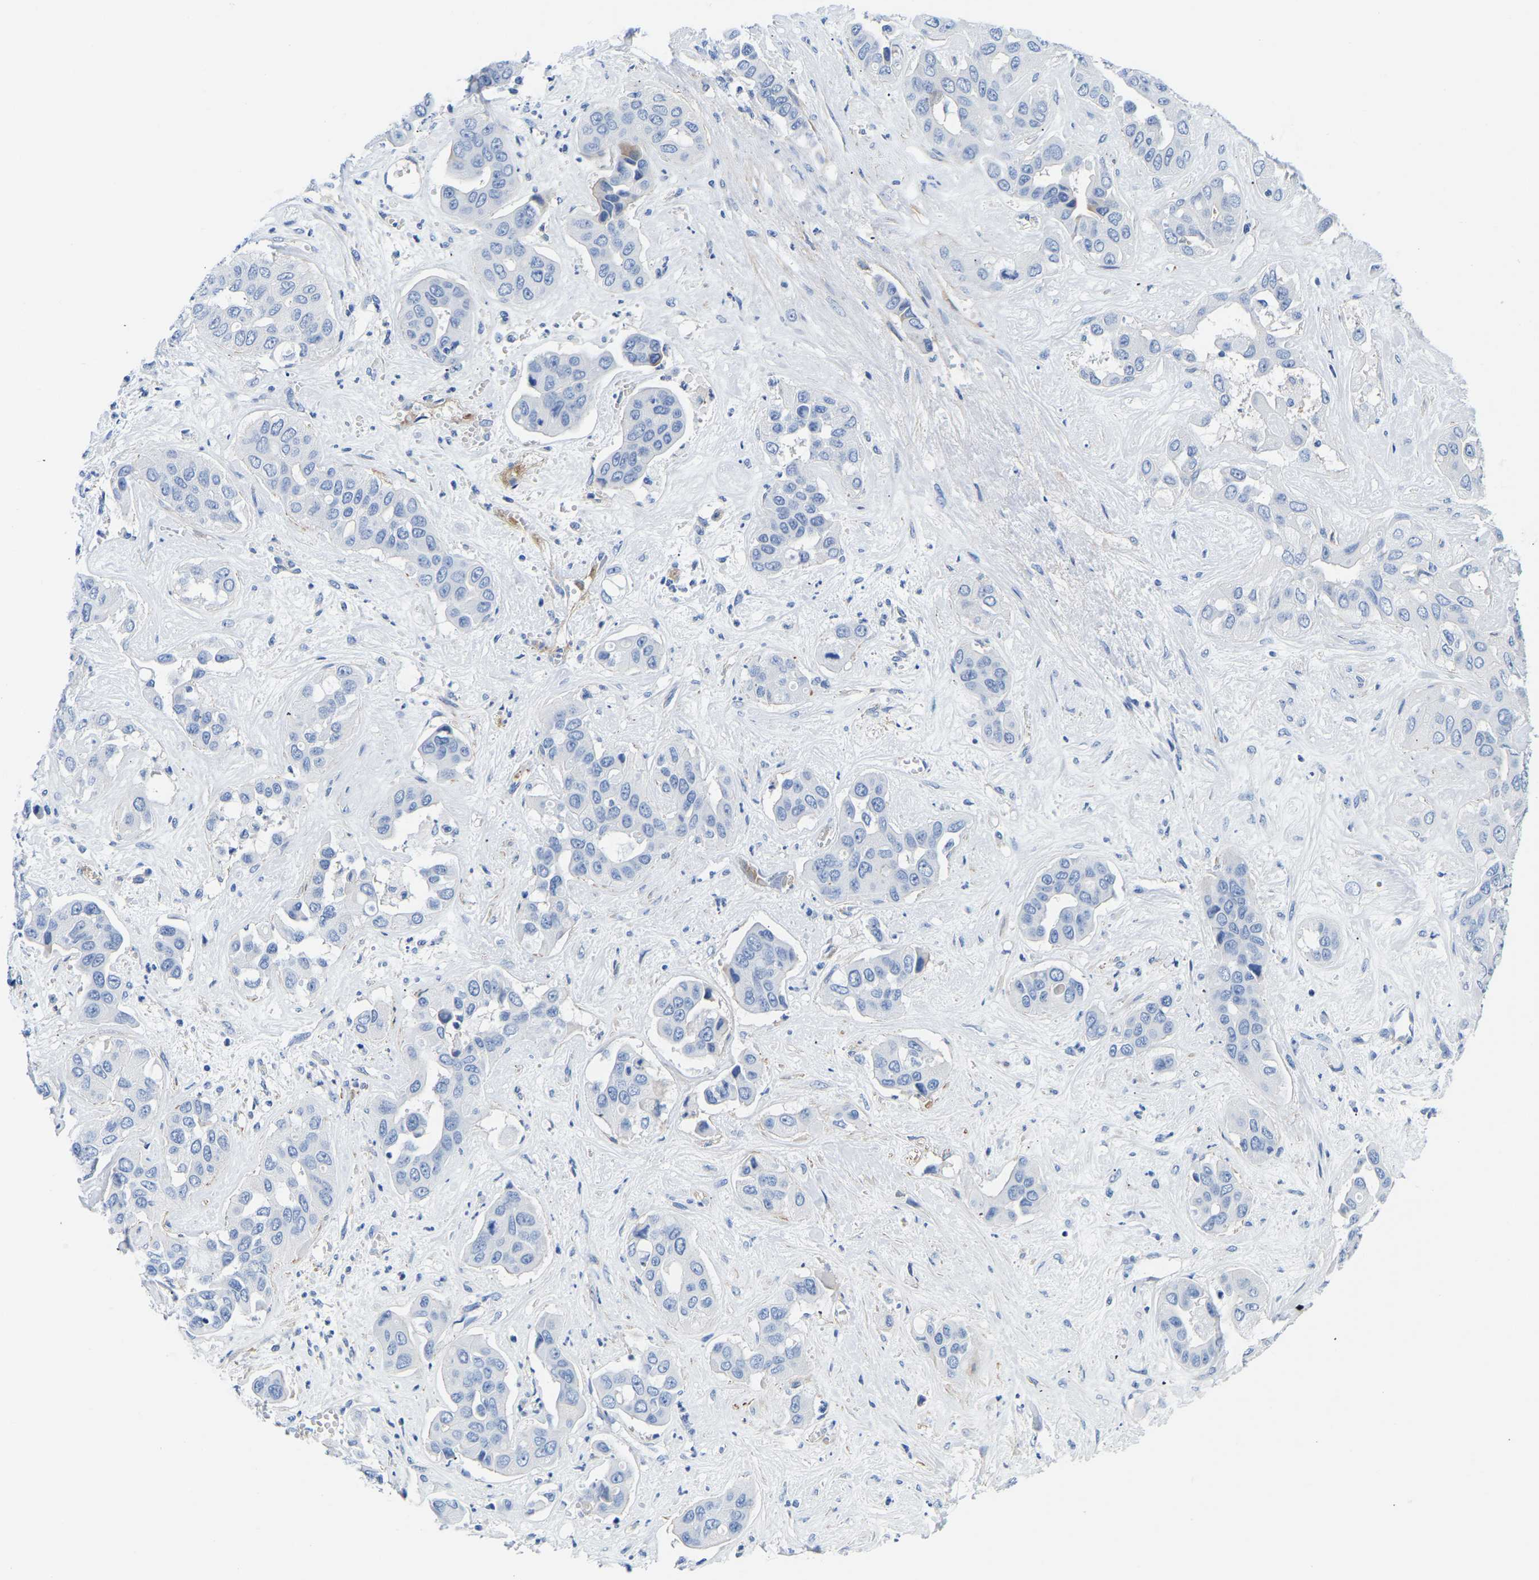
{"staining": {"intensity": "negative", "quantity": "none", "location": "none"}, "tissue": "liver cancer", "cell_type": "Tumor cells", "image_type": "cancer", "snomed": [{"axis": "morphology", "description": "Cholangiocarcinoma"}, {"axis": "topography", "description": "Liver"}], "caption": "Image shows no protein positivity in tumor cells of liver cholangiocarcinoma tissue.", "gene": "UPK3A", "patient": {"sex": "female", "age": 52}}